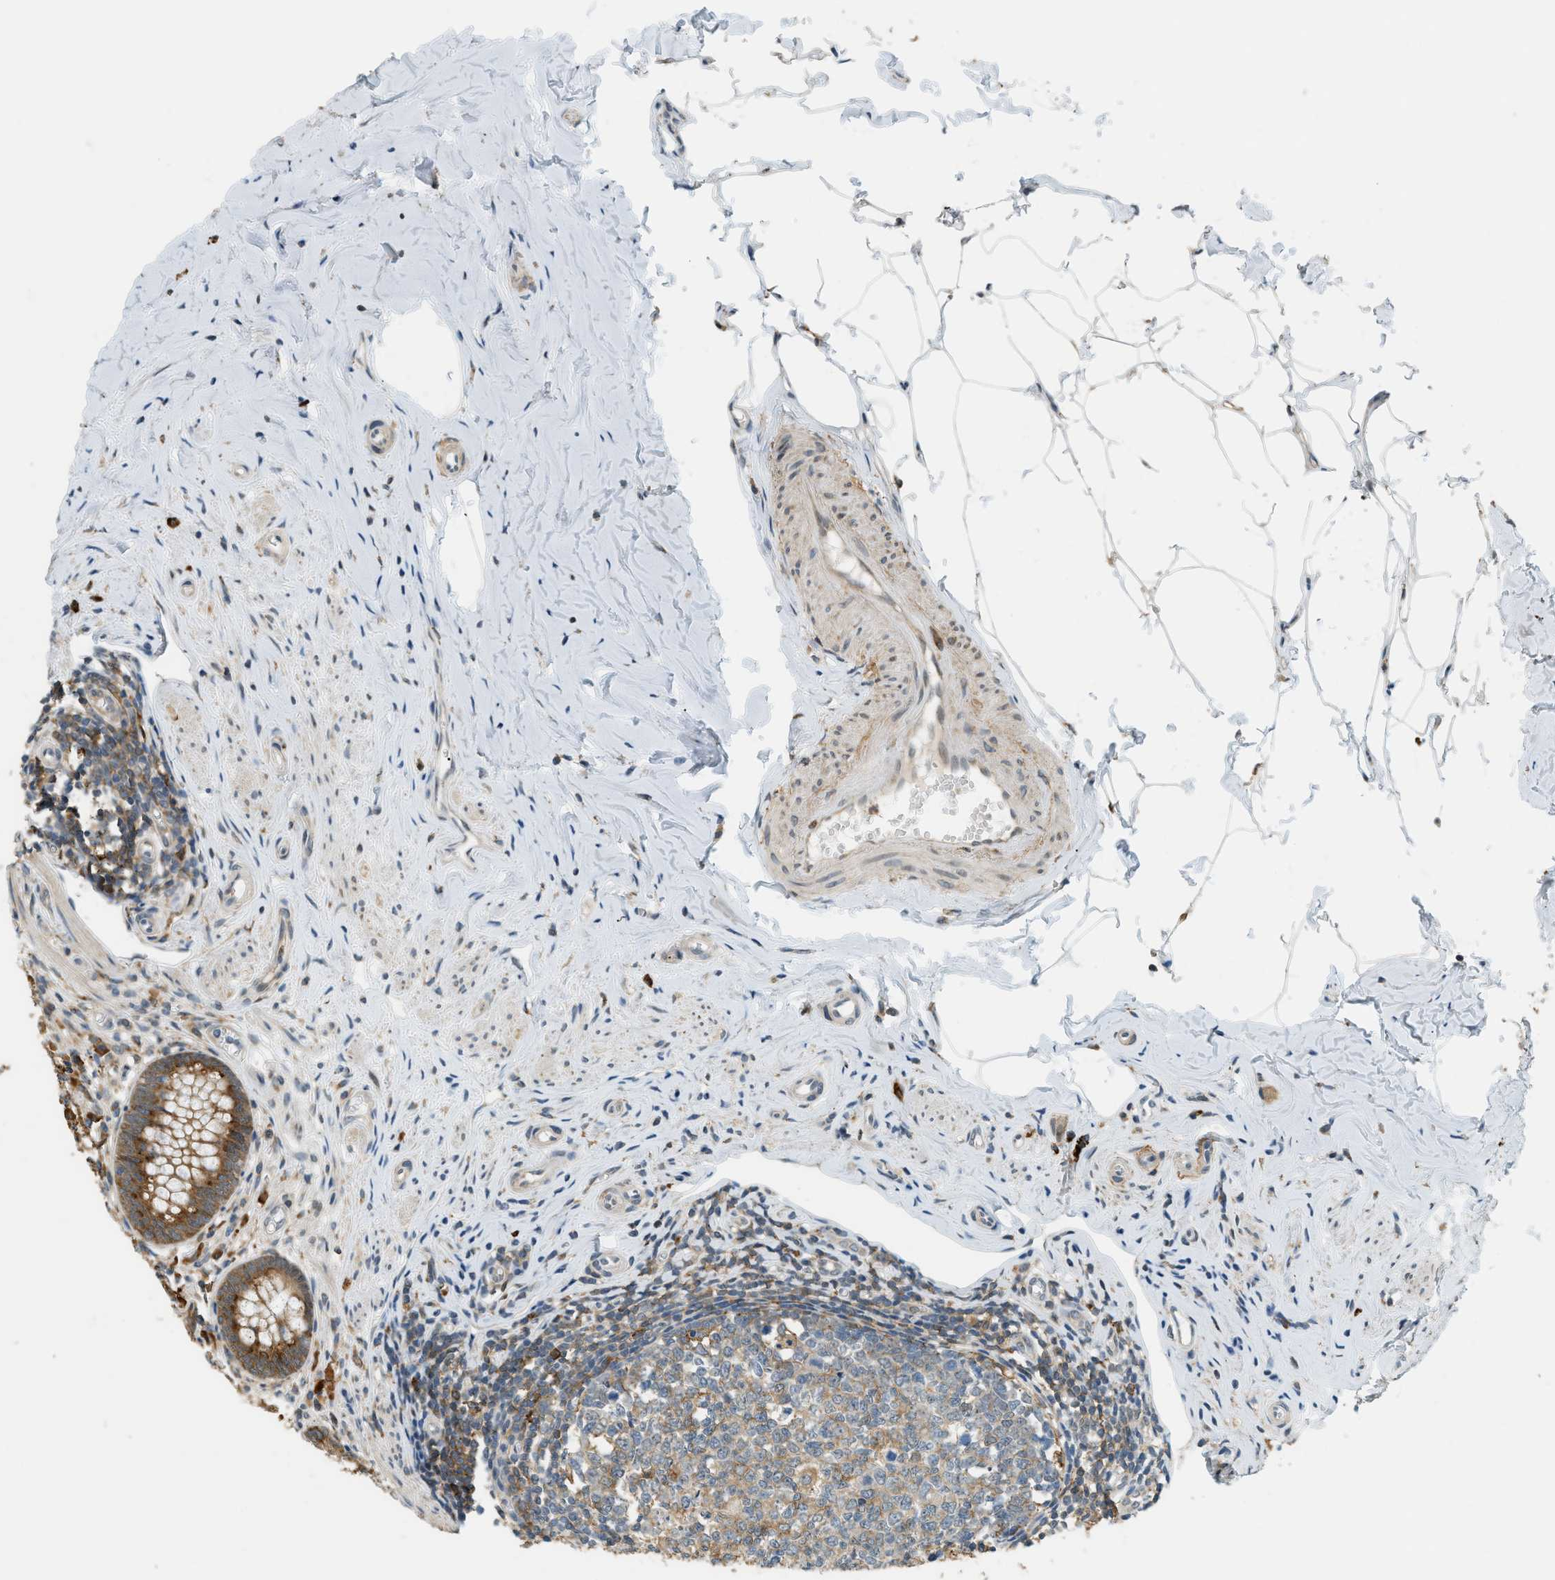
{"staining": {"intensity": "moderate", "quantity": ">75%", "location": "cytoplasmic/membranous"}, "tissue": "appendix", "cell_type": "Glandular cells", "image_type": "normal", "snomed": [{"axis": "morphology", "description": "Normal tissue, NOS"}, {"axis": "topography", "description": "Appendix"}], "caption": "Glandular cells exhibit medium levels of moderate cytoplasmic/membranous positivity in approximately >75% of cells in unremarkable appendix. (IHC, brightfield microscopy, high magnification).", "gene": "SEMA4D", "patient": {"sex": "male", "age": 56}}